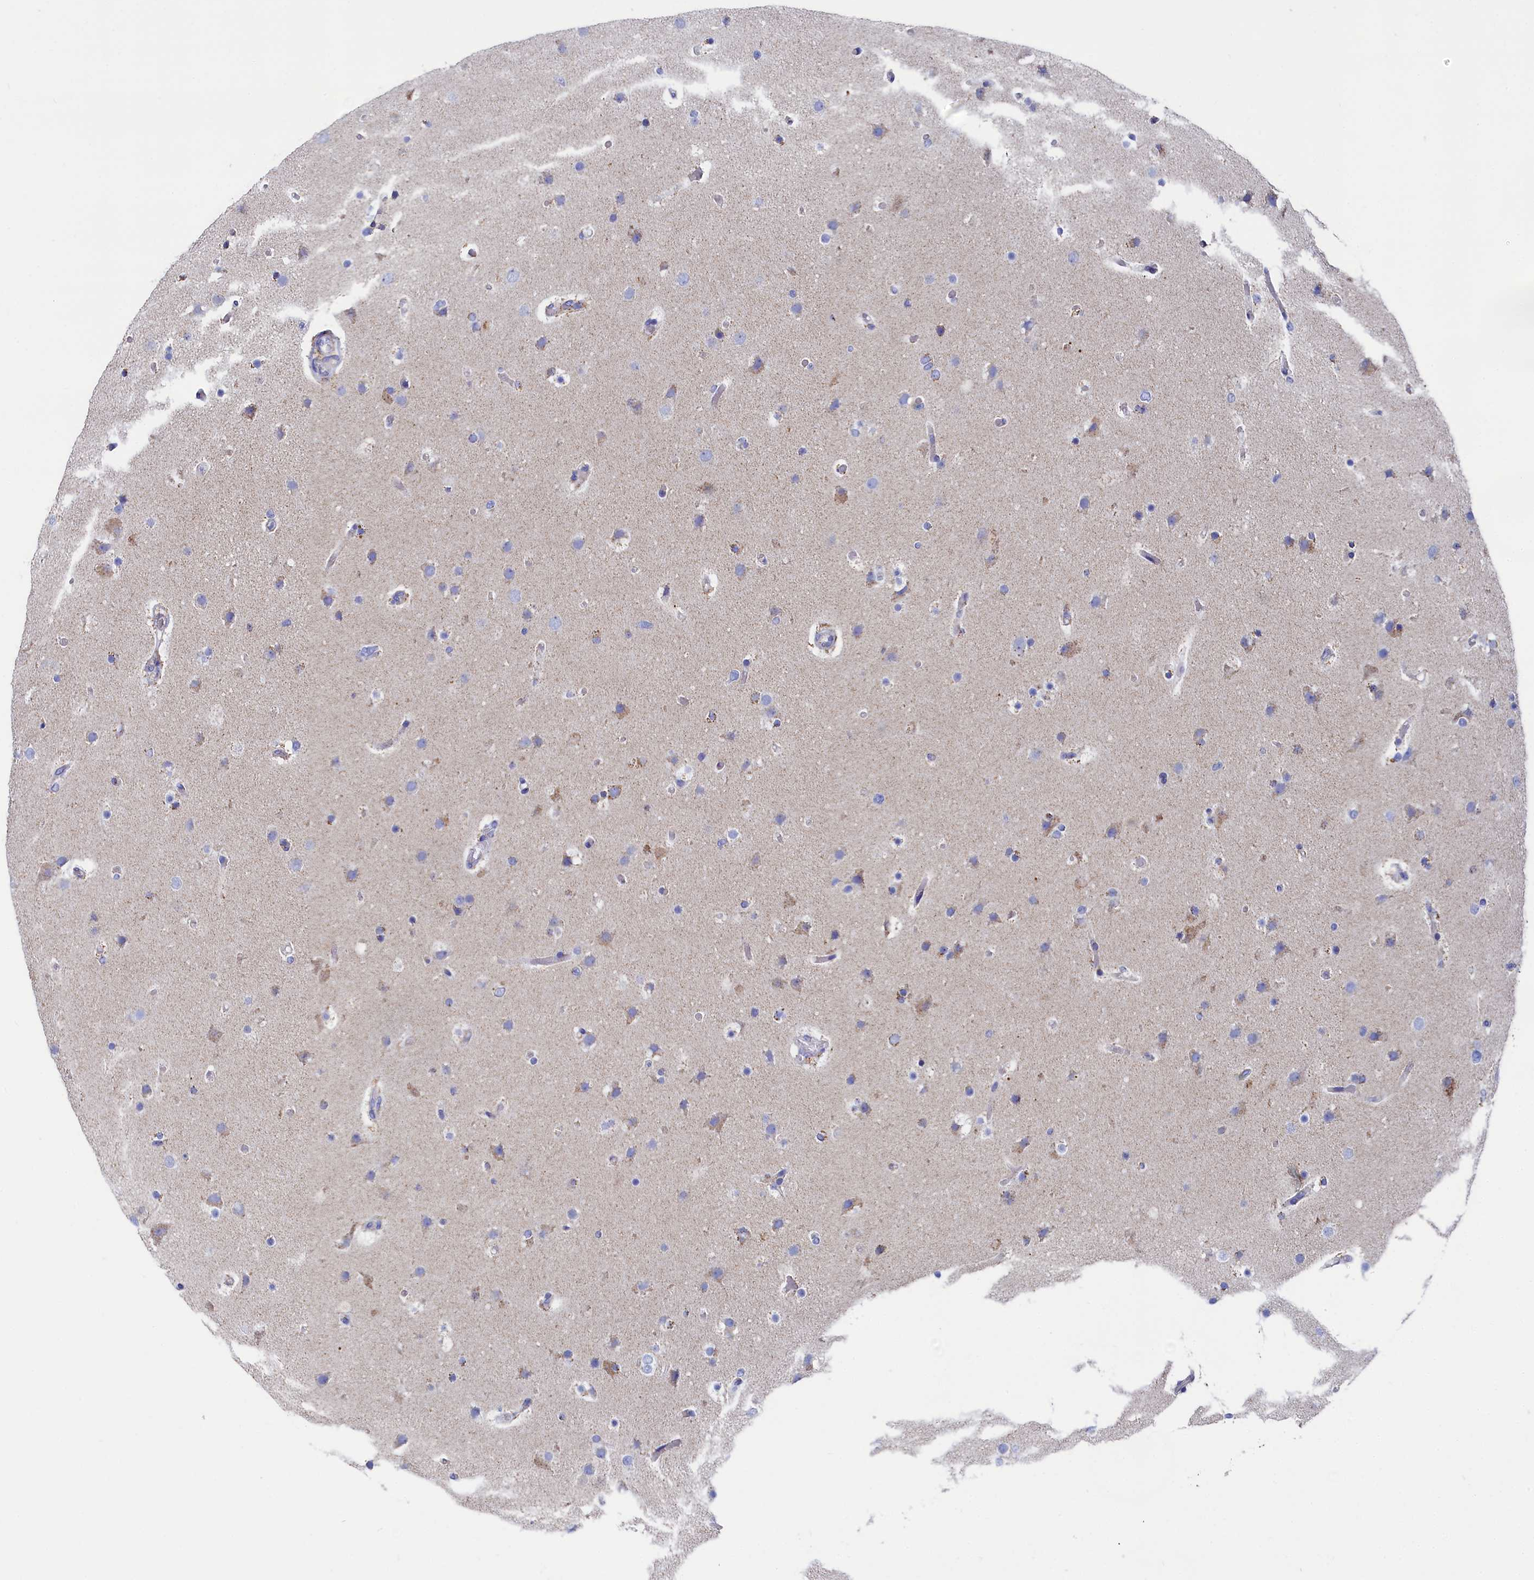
{"staining": {"intensity": "negative", "quantity": "none", "location": "none"}, "tissue": "glioma", "cell_type": "Tumor cells", "image_type": "cancer", "snomed": [{"axis": "morphology", "description": "Glioma, malignant, High grade"}, {"axis": "topography", "description": "Cerebral cortex"}], "caption": "Protein analysis of malignant glioma (high-grade) shows no significant expression in tumor cells.", "gene": "MMAB", "patient": {"sex": "female", "age": 36}}